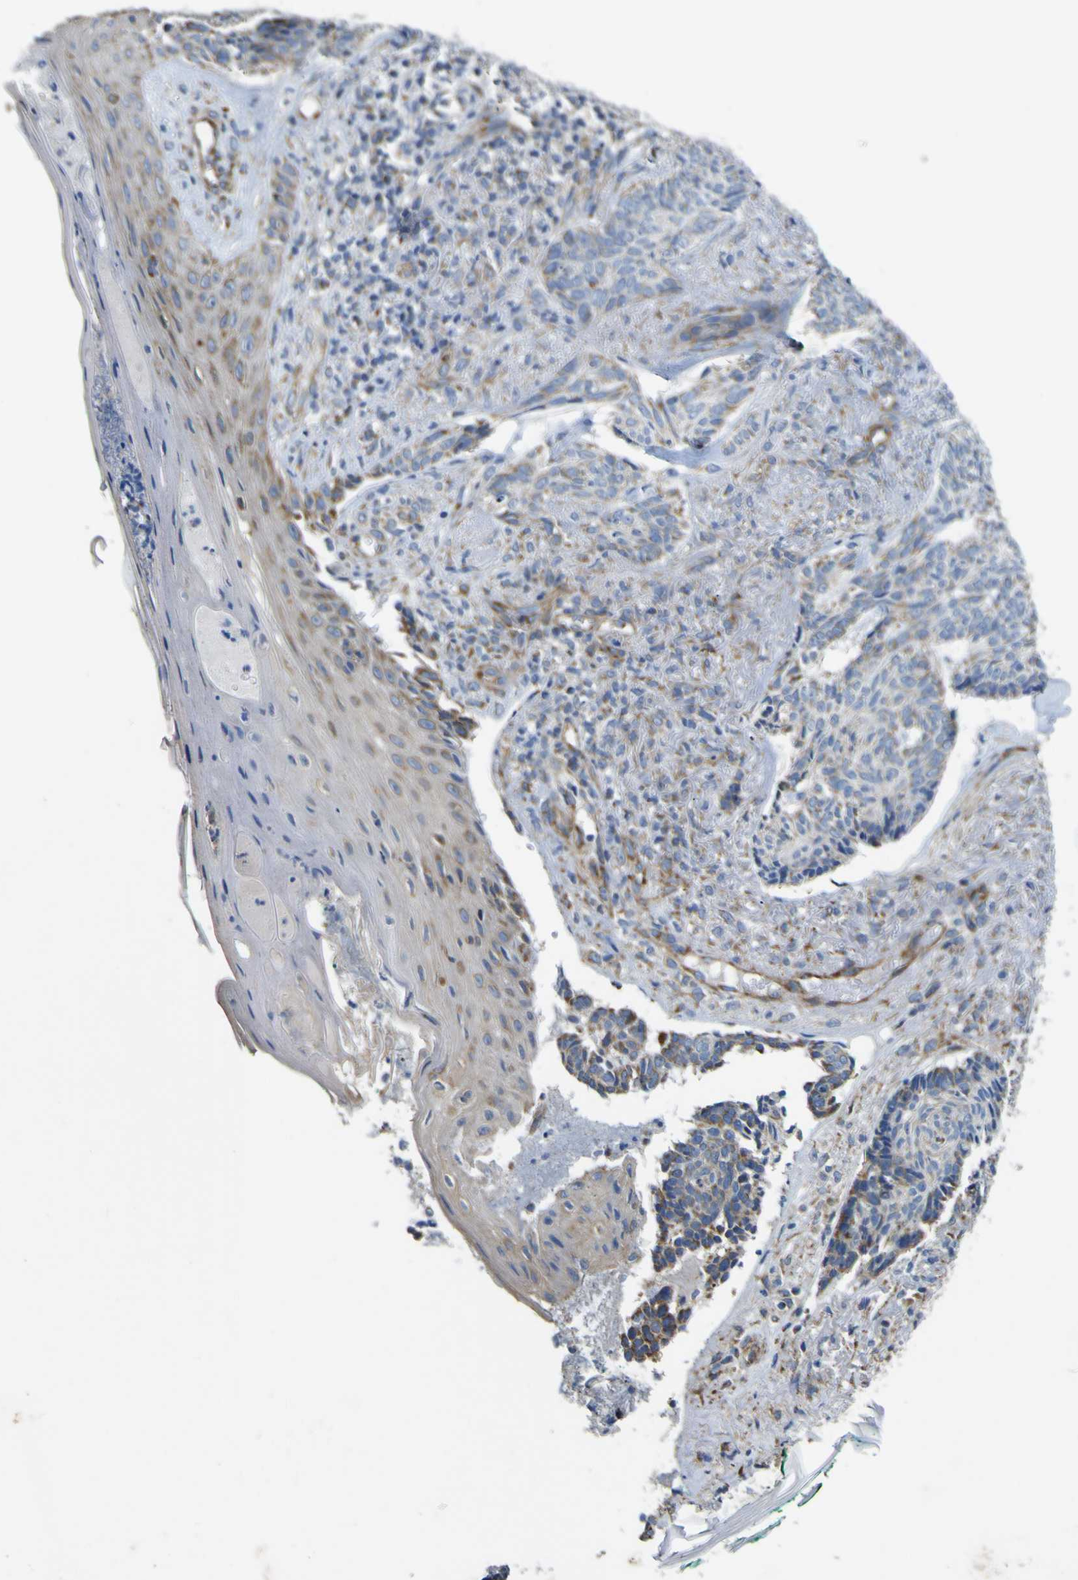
{"staining": {"intensity": "moderate", "quantity": "25%-75%", "location": "cytoplasmic/membranous"}, "tissue": "skin cancer", "cell_type": "Tumor cells", "image_type": "cancer", "snomed": [{"axis": "morphology", "description": "Basal cell carcinoma"}, {"axis": "topography", "description": "Skin"}], "caption": "Protein staining of skin basal cell carcinoma tissue exhibits moderate cytoplasmic/membranous expression in approximately 25%-75% of tumor cells.", "gene": "ALDH18A1", "patient": {"sex": "male", "age": 43}}